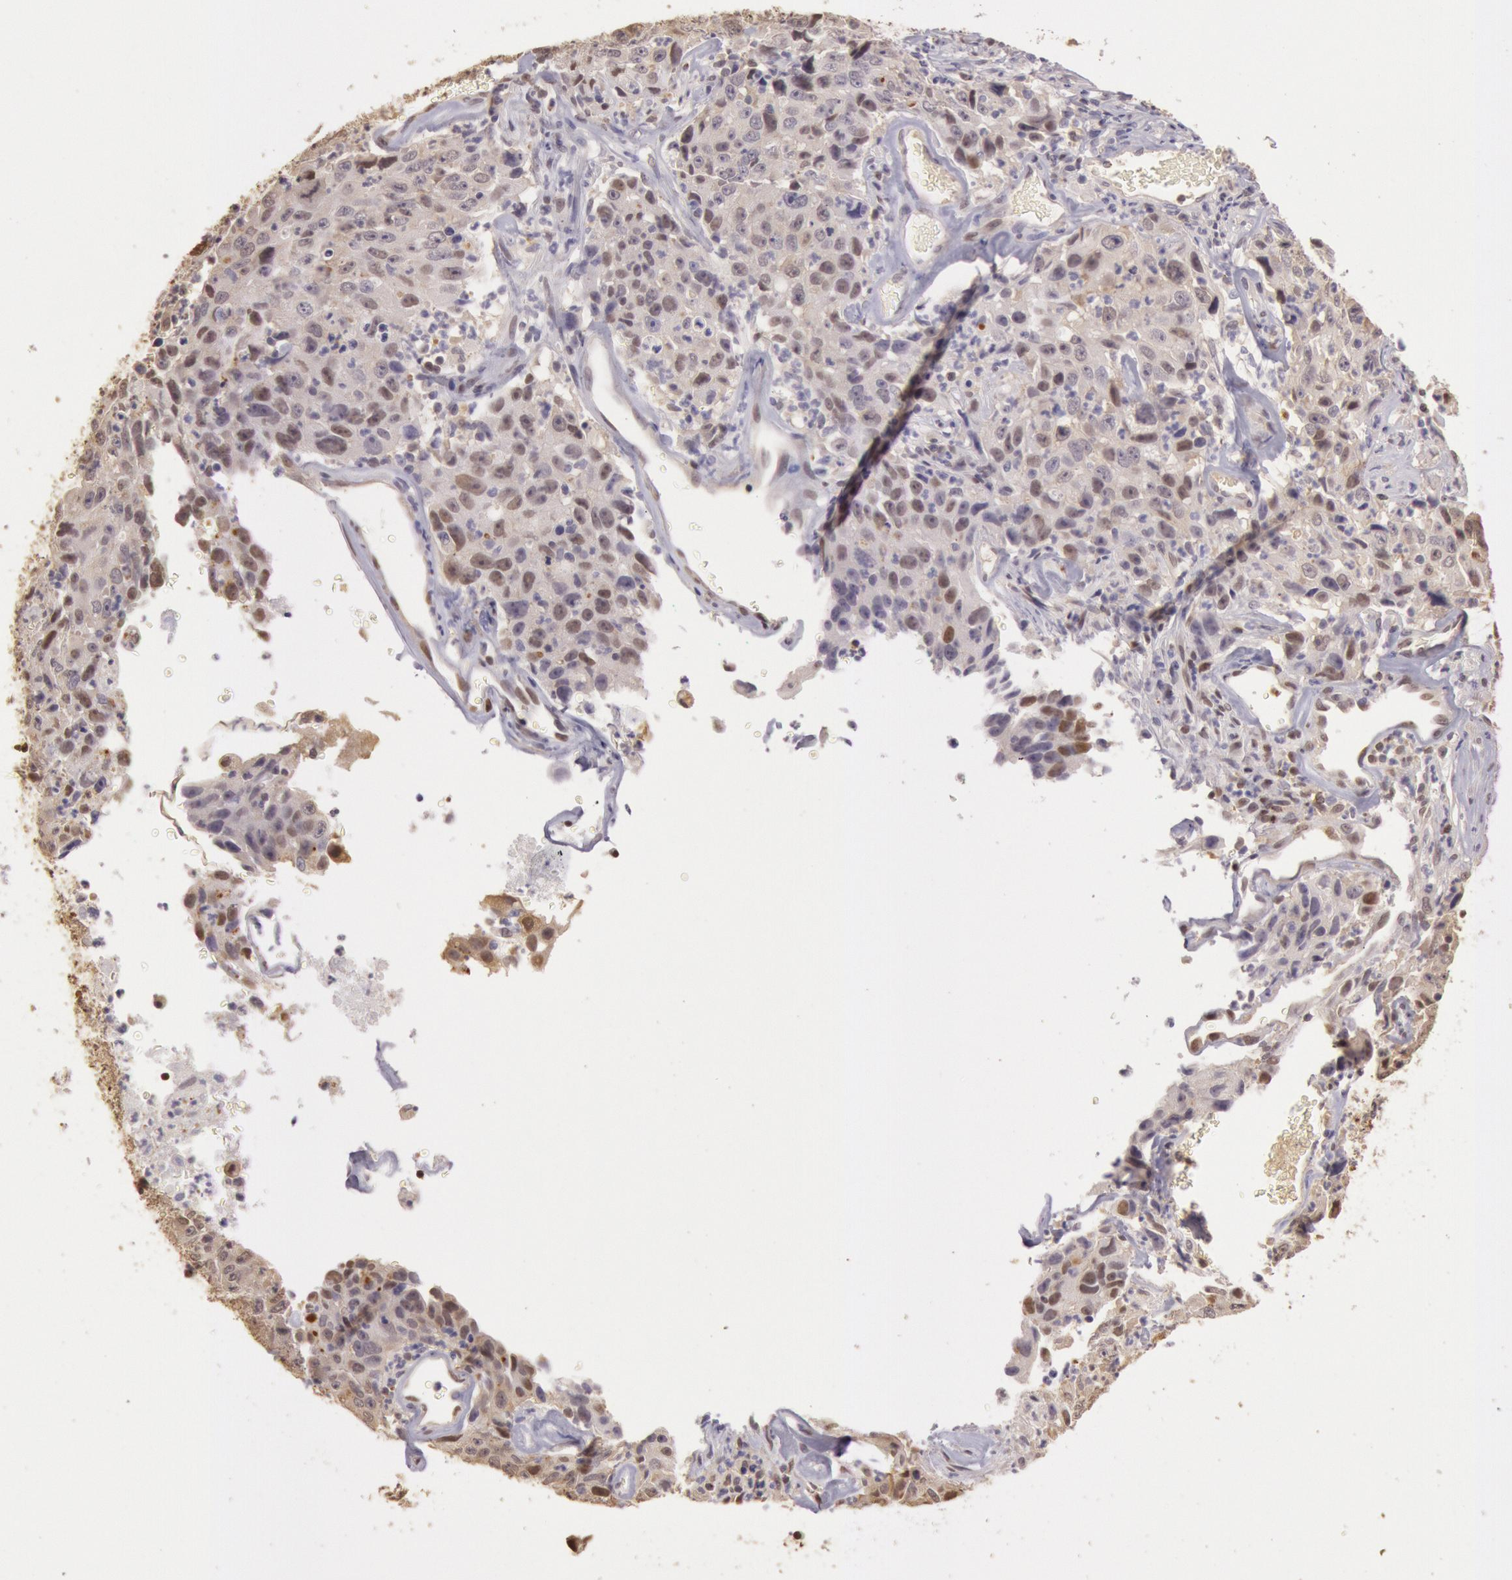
{"staining": {"intensity": "weak", "quantity": "<25%", "location": "nuclear"}, "tissue": "lung cancer", "cell_type": "Tumor cells", "image_type": "cancer", "snomed": [{"axis": "morphology", "description": "Squamous cell carcinoma, NOS"}, {"axis": "topography", "description": "Lung"}], "caption": "Immunohistochemical staining of human squamous cell carcinoma (lung) demonstrates no significant positivity in tumor cells.", "gene": "SOD1", "patient": {"sex": "male", "age": 64}}